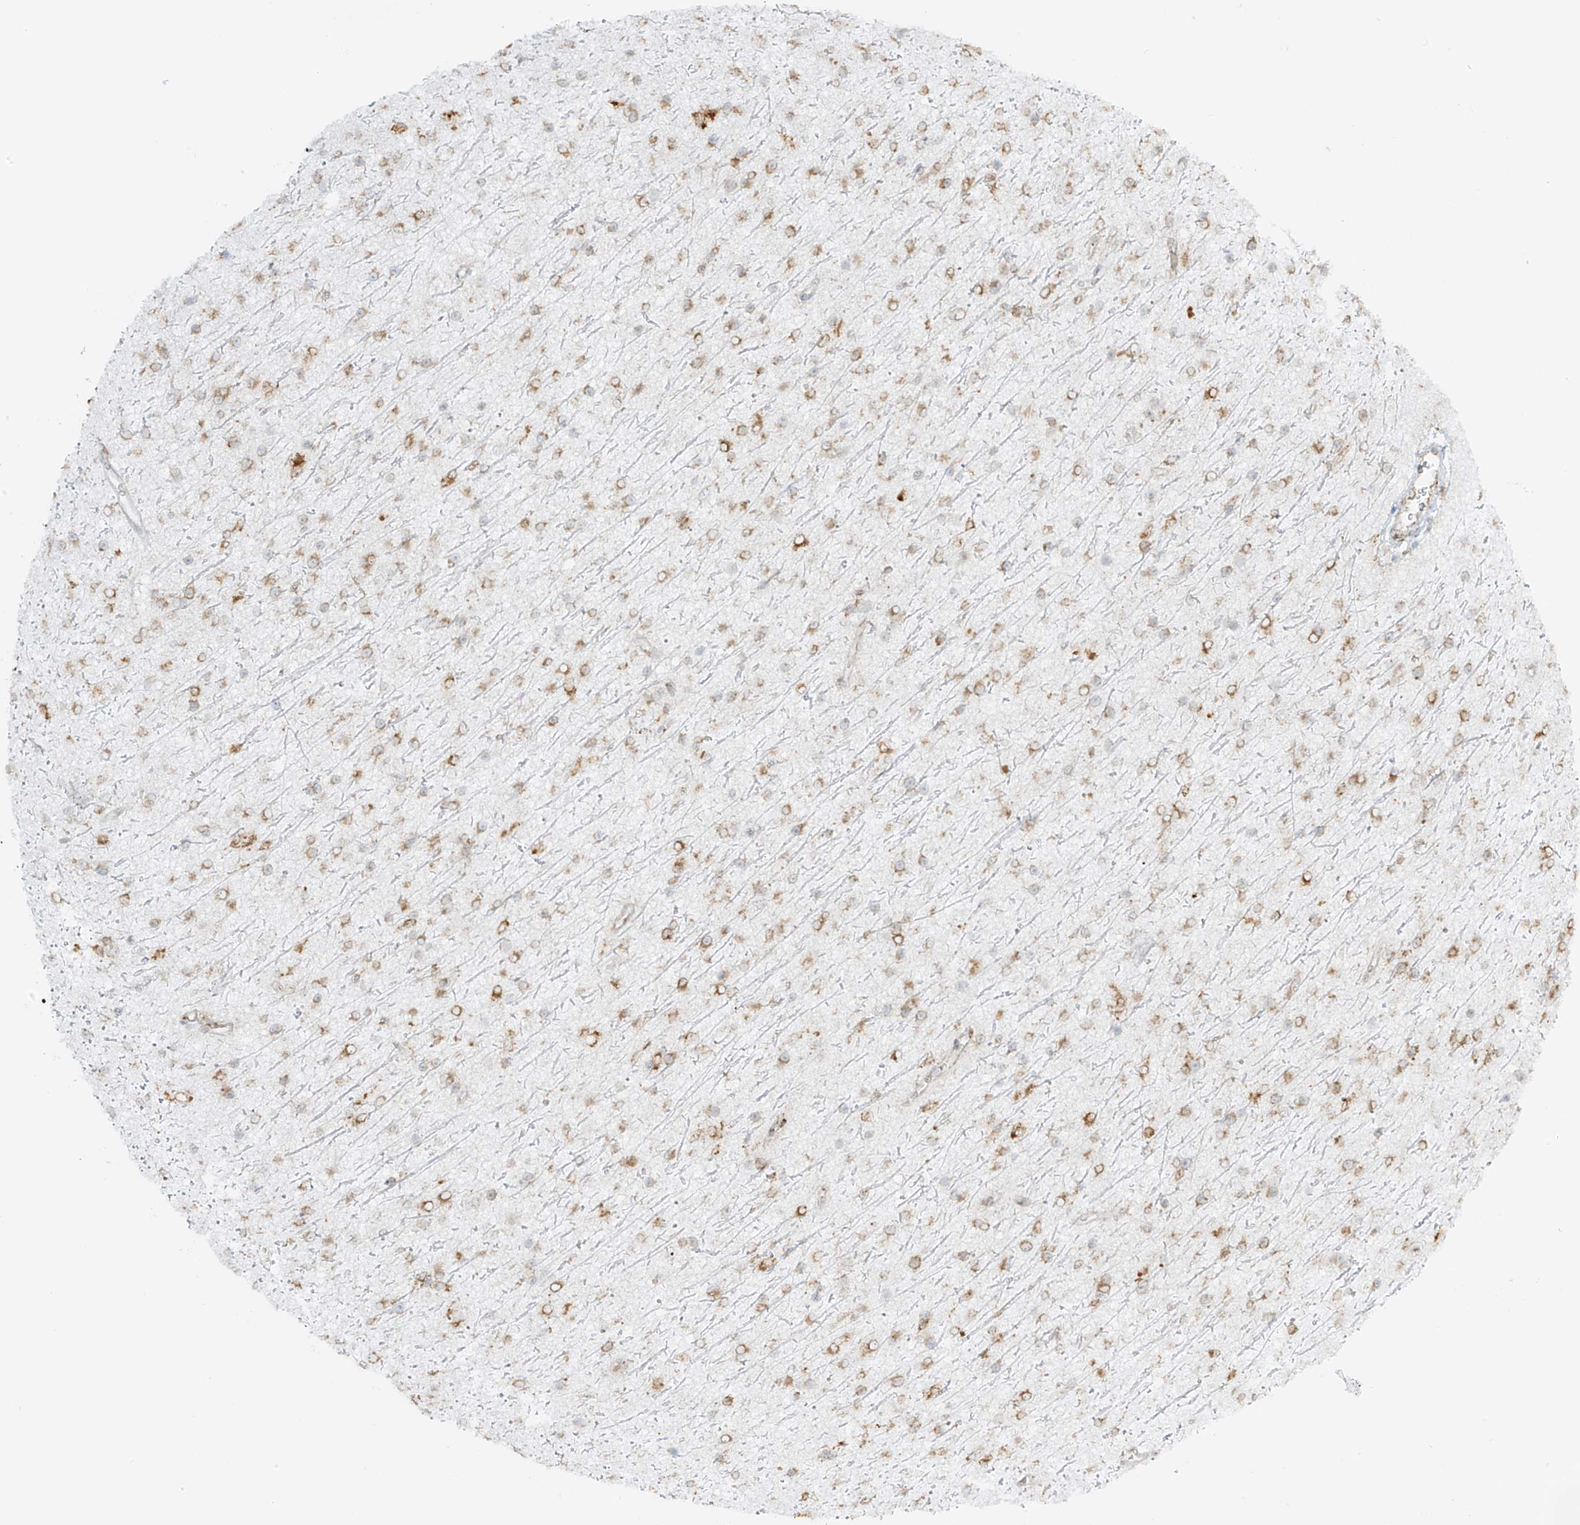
{"staining": {"intensity": "moderate", "quantity": ">75%", "location": "cytoplasmic/membranous"}, "tissue": "glioma", "cell_type": "Tumor cells", "image_type": "cancer", "snomed": [{"axis": "morphology", "description": "Glioma, malignant, Low grade"}, {"axis": "topography", "description": "Cerebral cortex"}], "caption": "An image of low-grade glioma (malignant) stained for a protein displays moderate cytoplasmic/membranous brown staining in tumor cells. The protein is stained brown, and the nuclei are stained in blue (DAB IHC with brightfield microscopy, high magnification).", "gene": "LRRC59", "patient": {"sex": "female", "age": 39}}